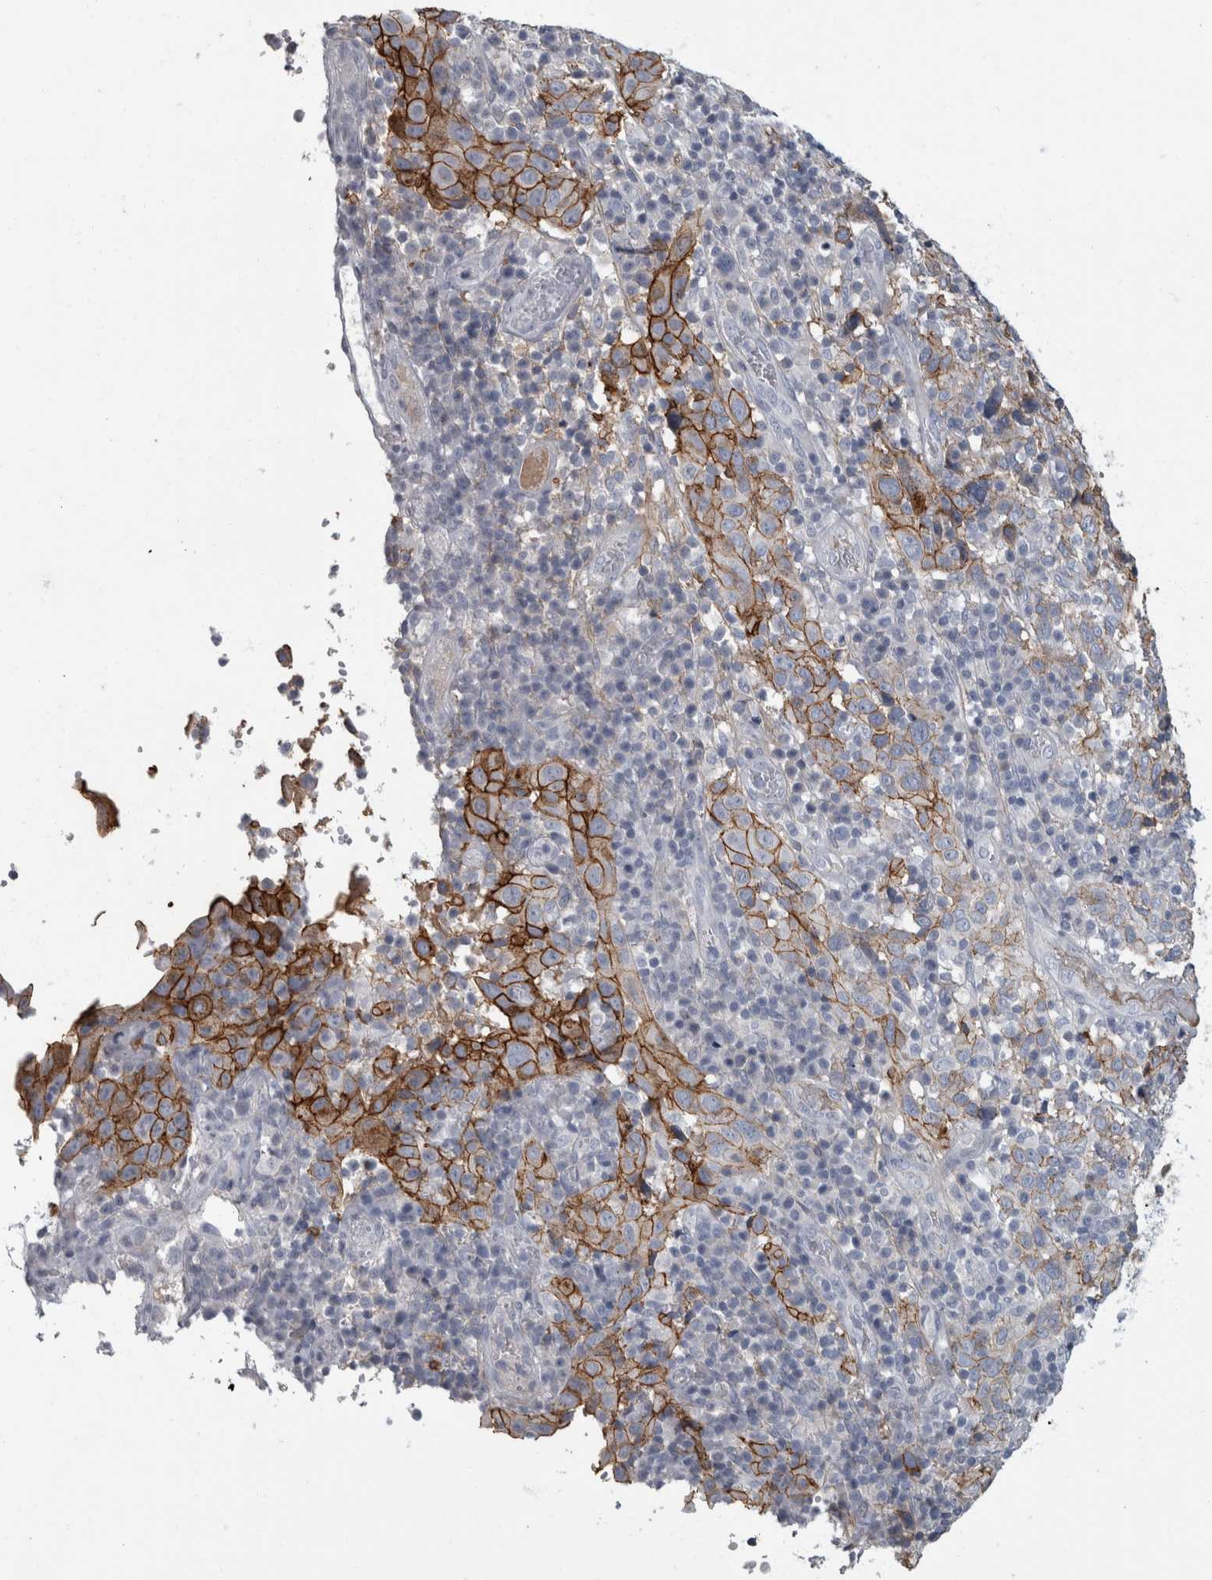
{"staining": {"intensity": "strong", "quantity": "25%-75%", "location": "cytoplasmic/membranous"}, "tissue": "cervical cancer", "cell_type": "Tumor cells", "image_type": "cancer", "snomed": [{"axis": "morphology", "description": "Squamous cell carcinoma, NOS"}, {"axis": "topography", "description": "Cervix"}], "caption": "The photomicrograph shows a brown stain indicating the presence of a protein in the cytoplasmic/membranous of tumor cells in cervical cancer (squamous cell carcinoma).", "gene": "DSG2", "patient": {"sex": "female", "age": 46}}